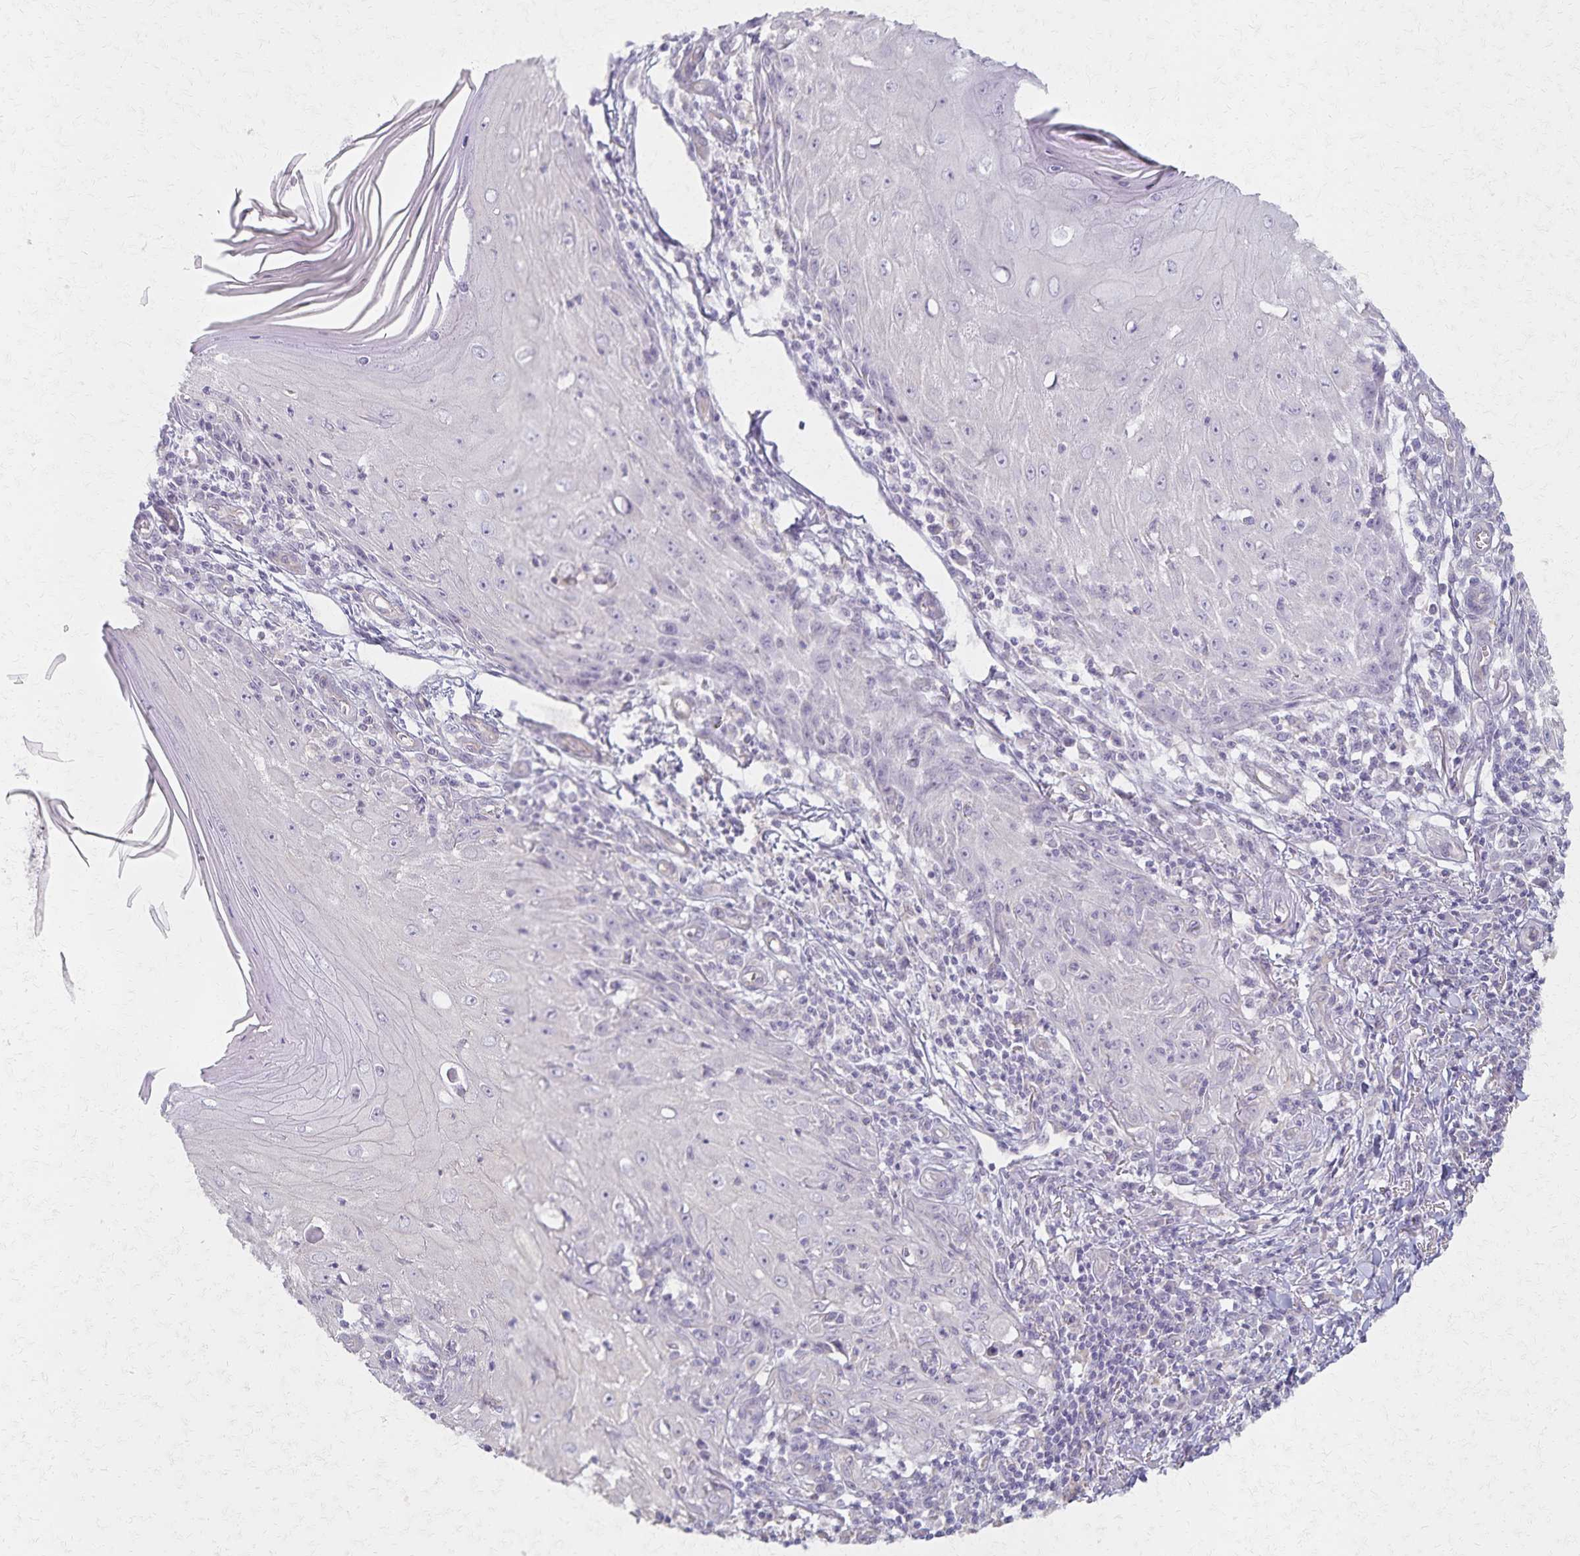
{"staining": {"intensity": "negative", "quantity": "none", "location": "none"}, "tissue": "skin cancer", "cell_type": "Tumor cells", "image_type": "cancer", "snomed": [{"axis": "morphology", "description": "Squamous cell carcinoma, NOS"}, {"axis": "topography", "description": "Skin"}], "caption": "Tumor cells show no significant positivity in skin cancer (squamous cell carcinoma).", "gene": "KISS1", "patient": {"sex": "female", "age": 73}}